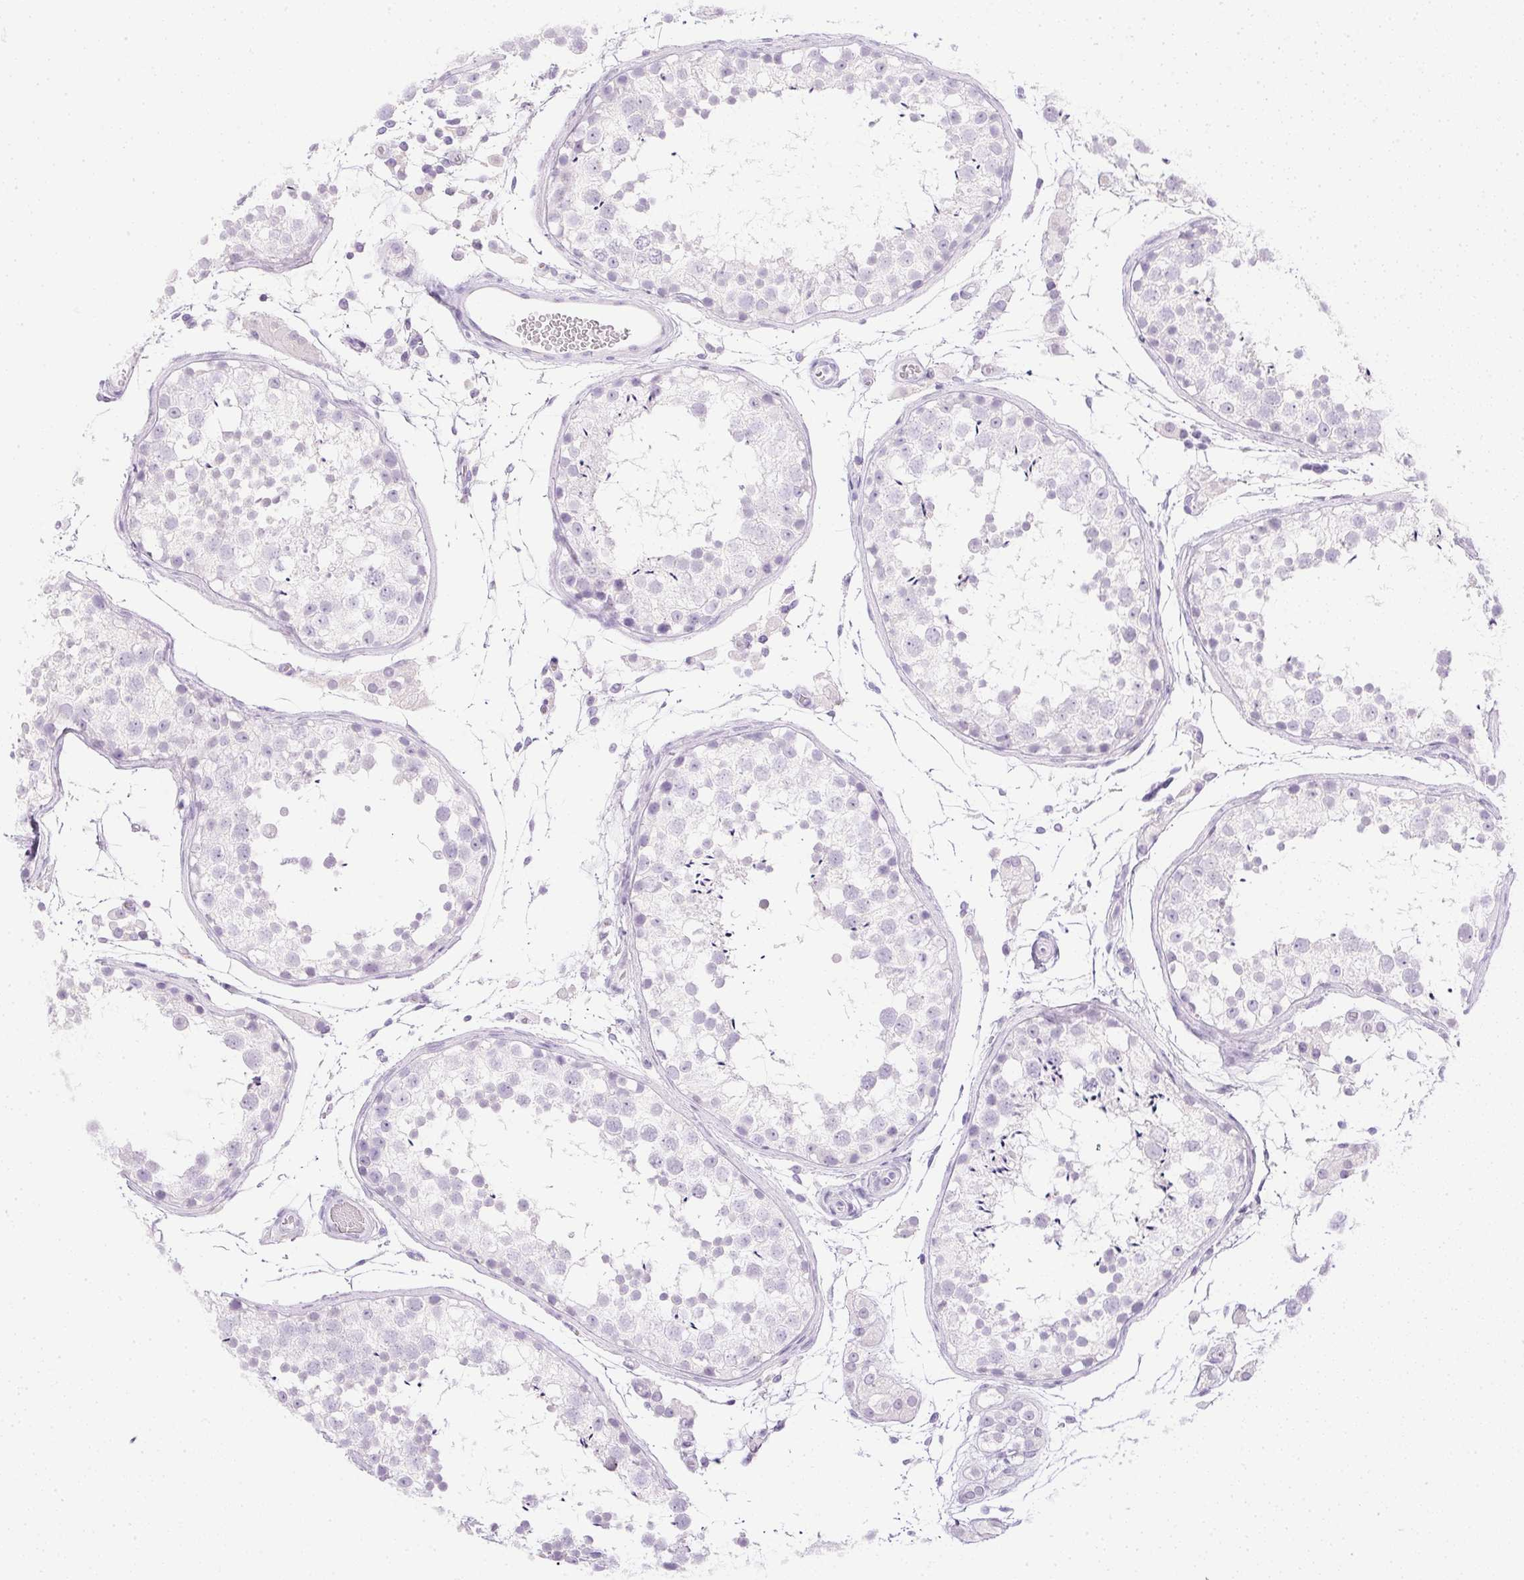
{"staining": {"intensity": "negative", "quantity": "none", "location": "none"}, "tissue": "testis", "cell_type": "Cells in seminiferous ducts", "image_type": "normal", "snomed": [{"axis": "morphology", "description": "Normal tissue, NOS"}, {"axis": "topography", "description": "Testis"}], "caption": "High power microscopy micrograph of an immunohistochemistry (IHC) image of benign testis, revealing no significant expression in cells in seminiferous ducts. Nuclei are stained in blue.", "gene": "CPB1", "patient": {"sex": "male", "age": 29}}